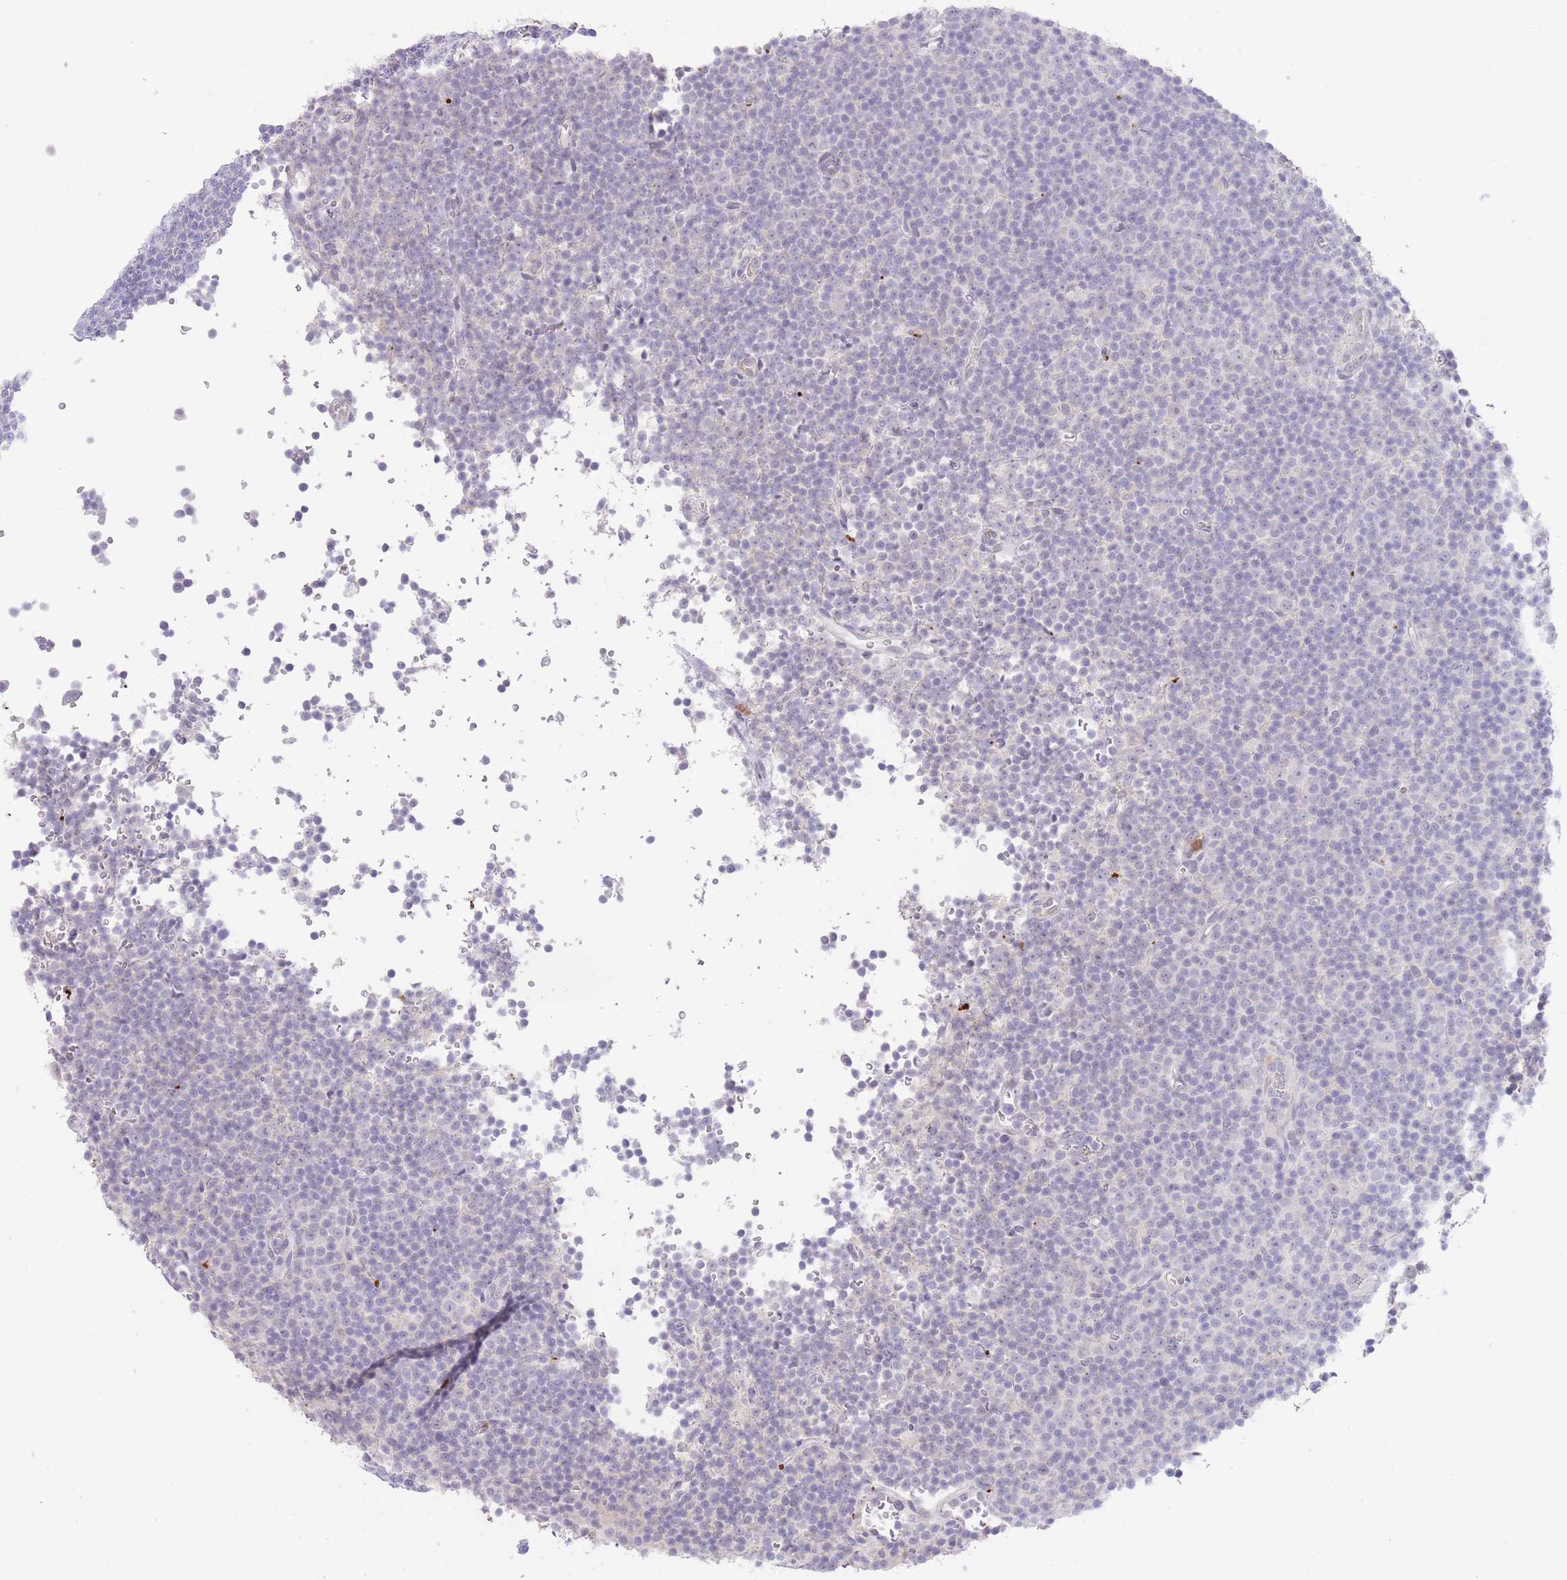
{"staining": {"intensity": "negative", "quantity": "none", "location": "none"}, "tissue": "lymphoma", "cell_type": "Tumor cells", "image_type": "cancer", "snomed": [{"axis": "morphology", "description": "Malignant lymphoma, non-Hodgkin's type, Low grade"}, {"axis": "topography", "description": "Lymph node"}], "caption": "This is a histopathology image of immunohistochemistry (IHC) staining of lymphoma, which shows no expression in tumor cells. (DAB (3,3'-diaminobenzidine) immunohistochemistry (IHC) with hematoxylin counter stain).", "gene": "LCLAT1", "patient": {"sex": "female", "age": 67}}